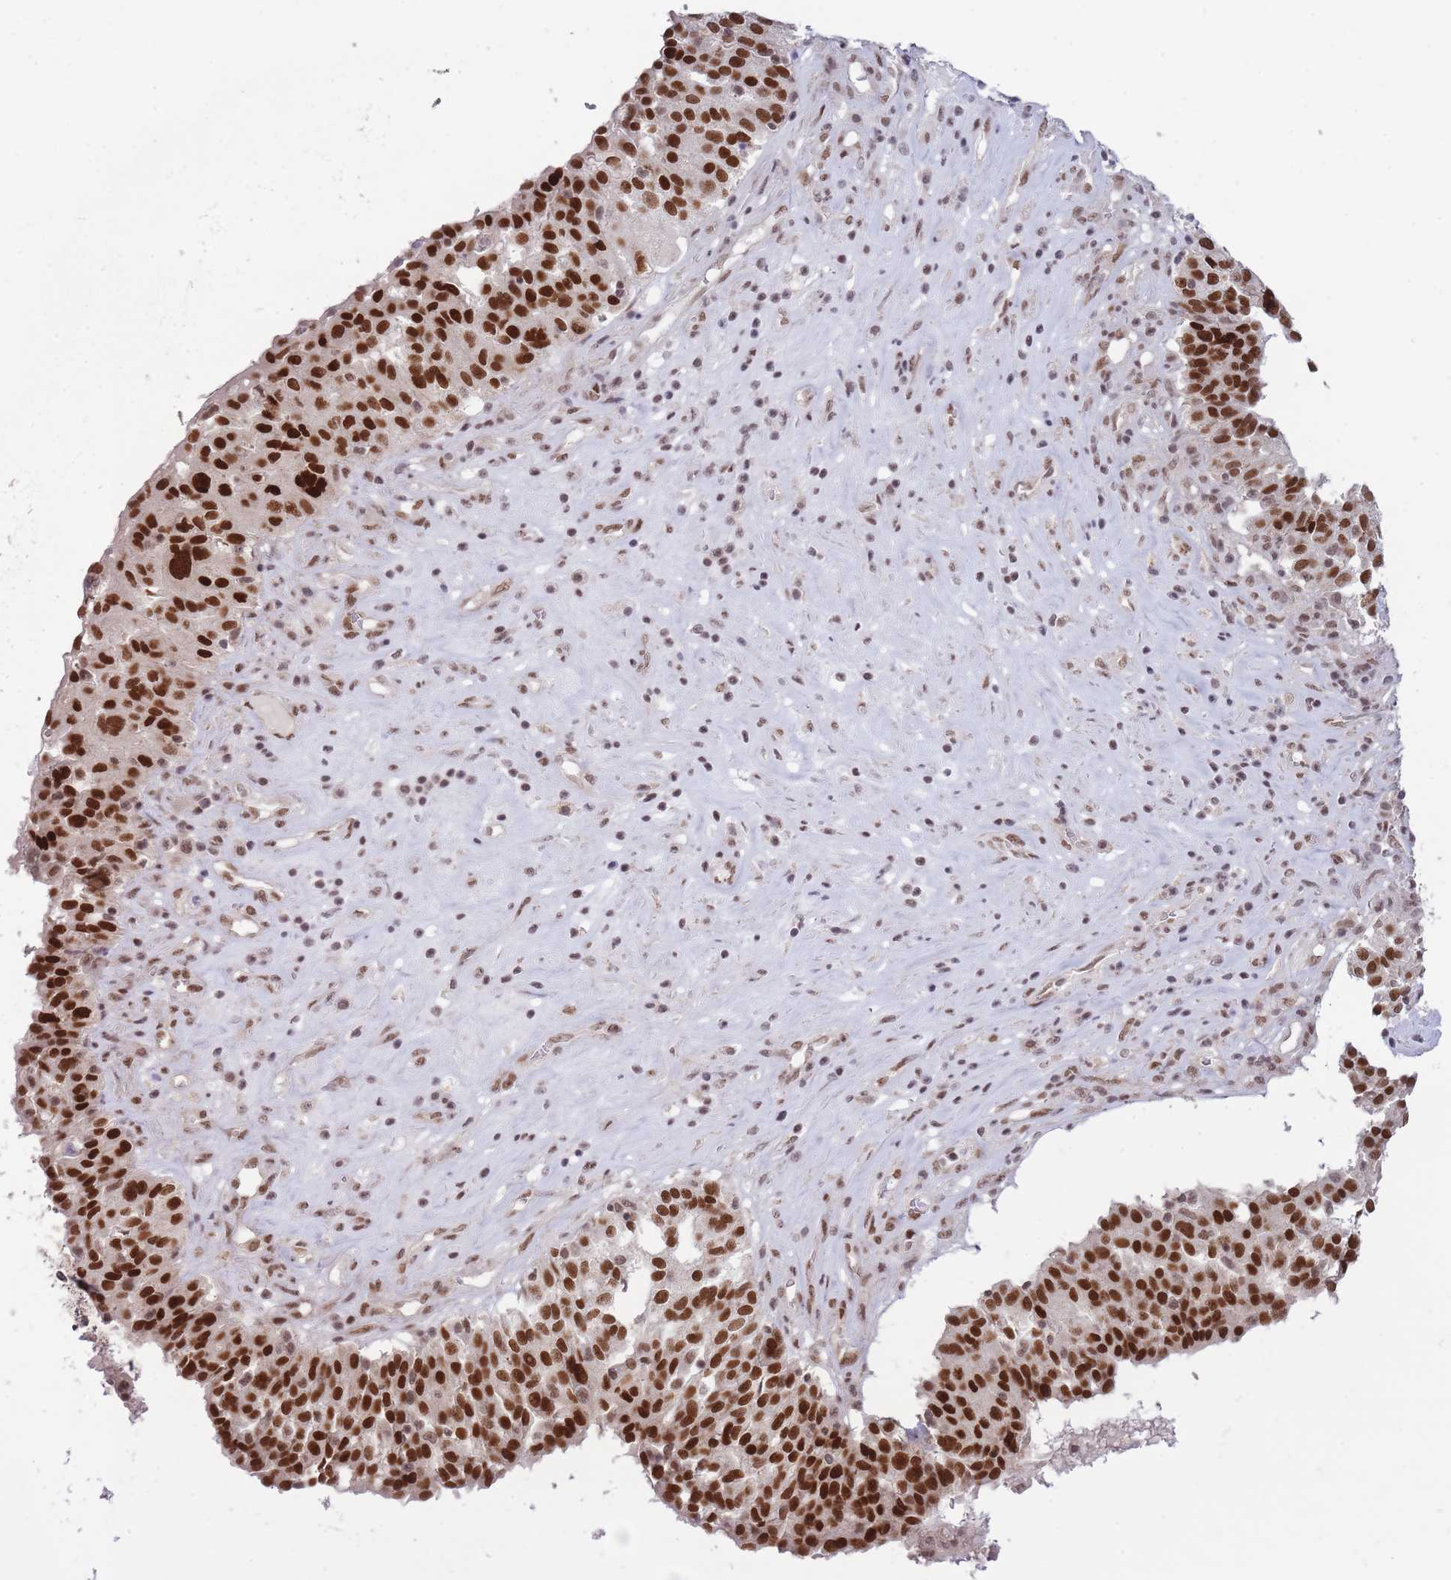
{"staining": {"intensity": "strong", "quantity": ">75%", "location": "nuclear"}, "tissue": "ovarian cancer", "cell_type": "Tumor cells", "image_type": "cancer", "snomed": [{"axis": "morphology", "description": "Cystadenocarcinoma, serous, NOS"}, {"axis": "topography", "description": "Ovary"}], "caption": "Brown immunohistochemical staining in ovarian serous cystadenocarcinoma displays strong nuclear positivity in about >75% of tumor cells. (IHC, brightfield microscopy, high magnification).", "gene": "CARD8", "patient": {"sex": "female", "age": 59}}